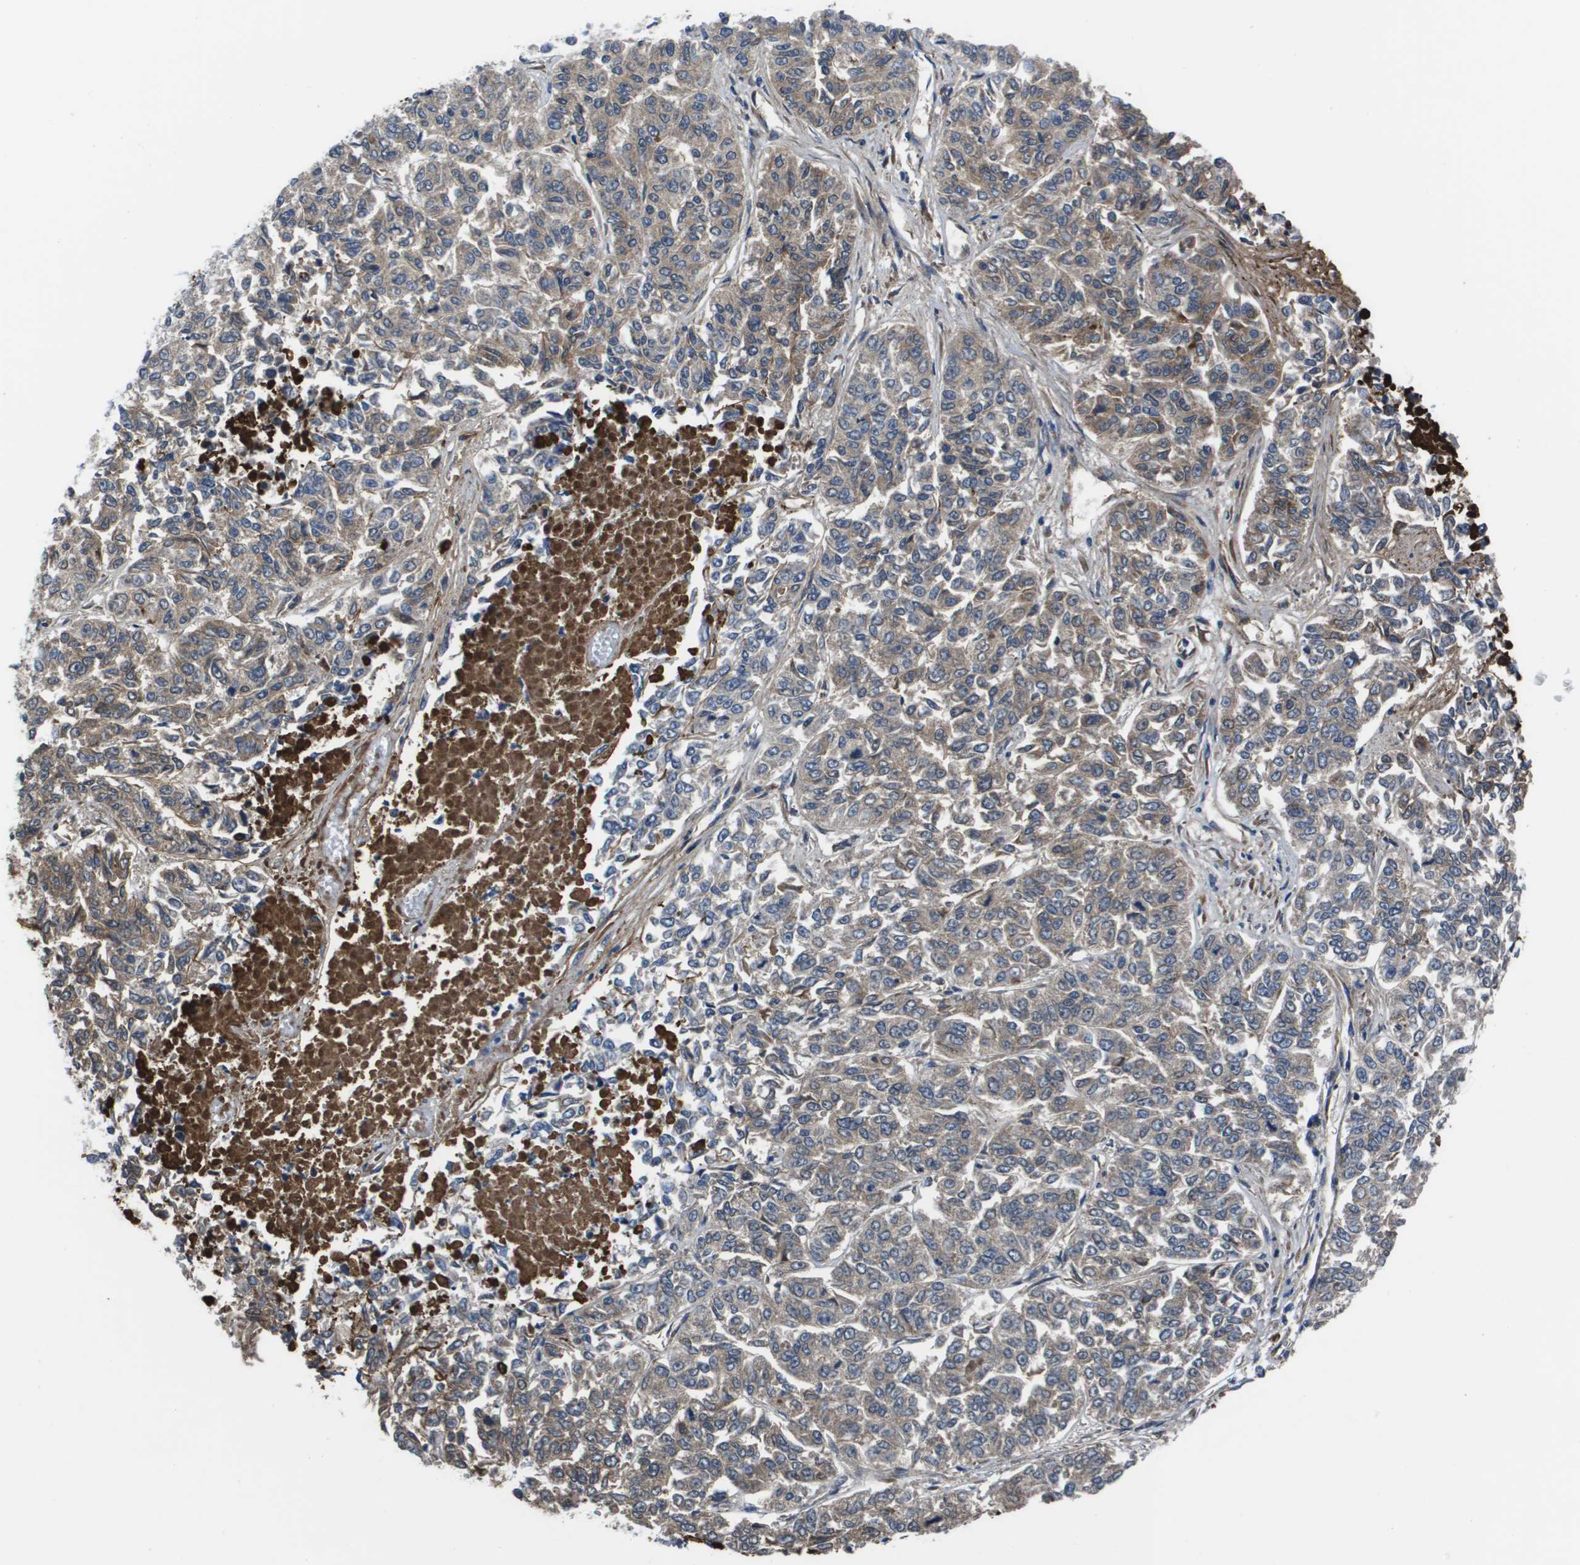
{"staining": {"intensity": "moderate", "quantity": "25%-75%", "location": "cytoplasmic/membranous"}, "tissue": "lung cancer", "cell_type": "Tumor cells", "image_type": "cancer", "snomed": [{"axis": "morphology", "description": "Adenocarcinoma, NOS"}, {"axis": "topography", "description": "Lung"}], "caption": "Immunohistochemical staining of human lung cancer displays medium levels of moderate cytoplasmic/membranous protein staining in approximately 25%-75% of tumor cells.", "gene": "VTN", "patient": {"sex": "male", "age": 84}}